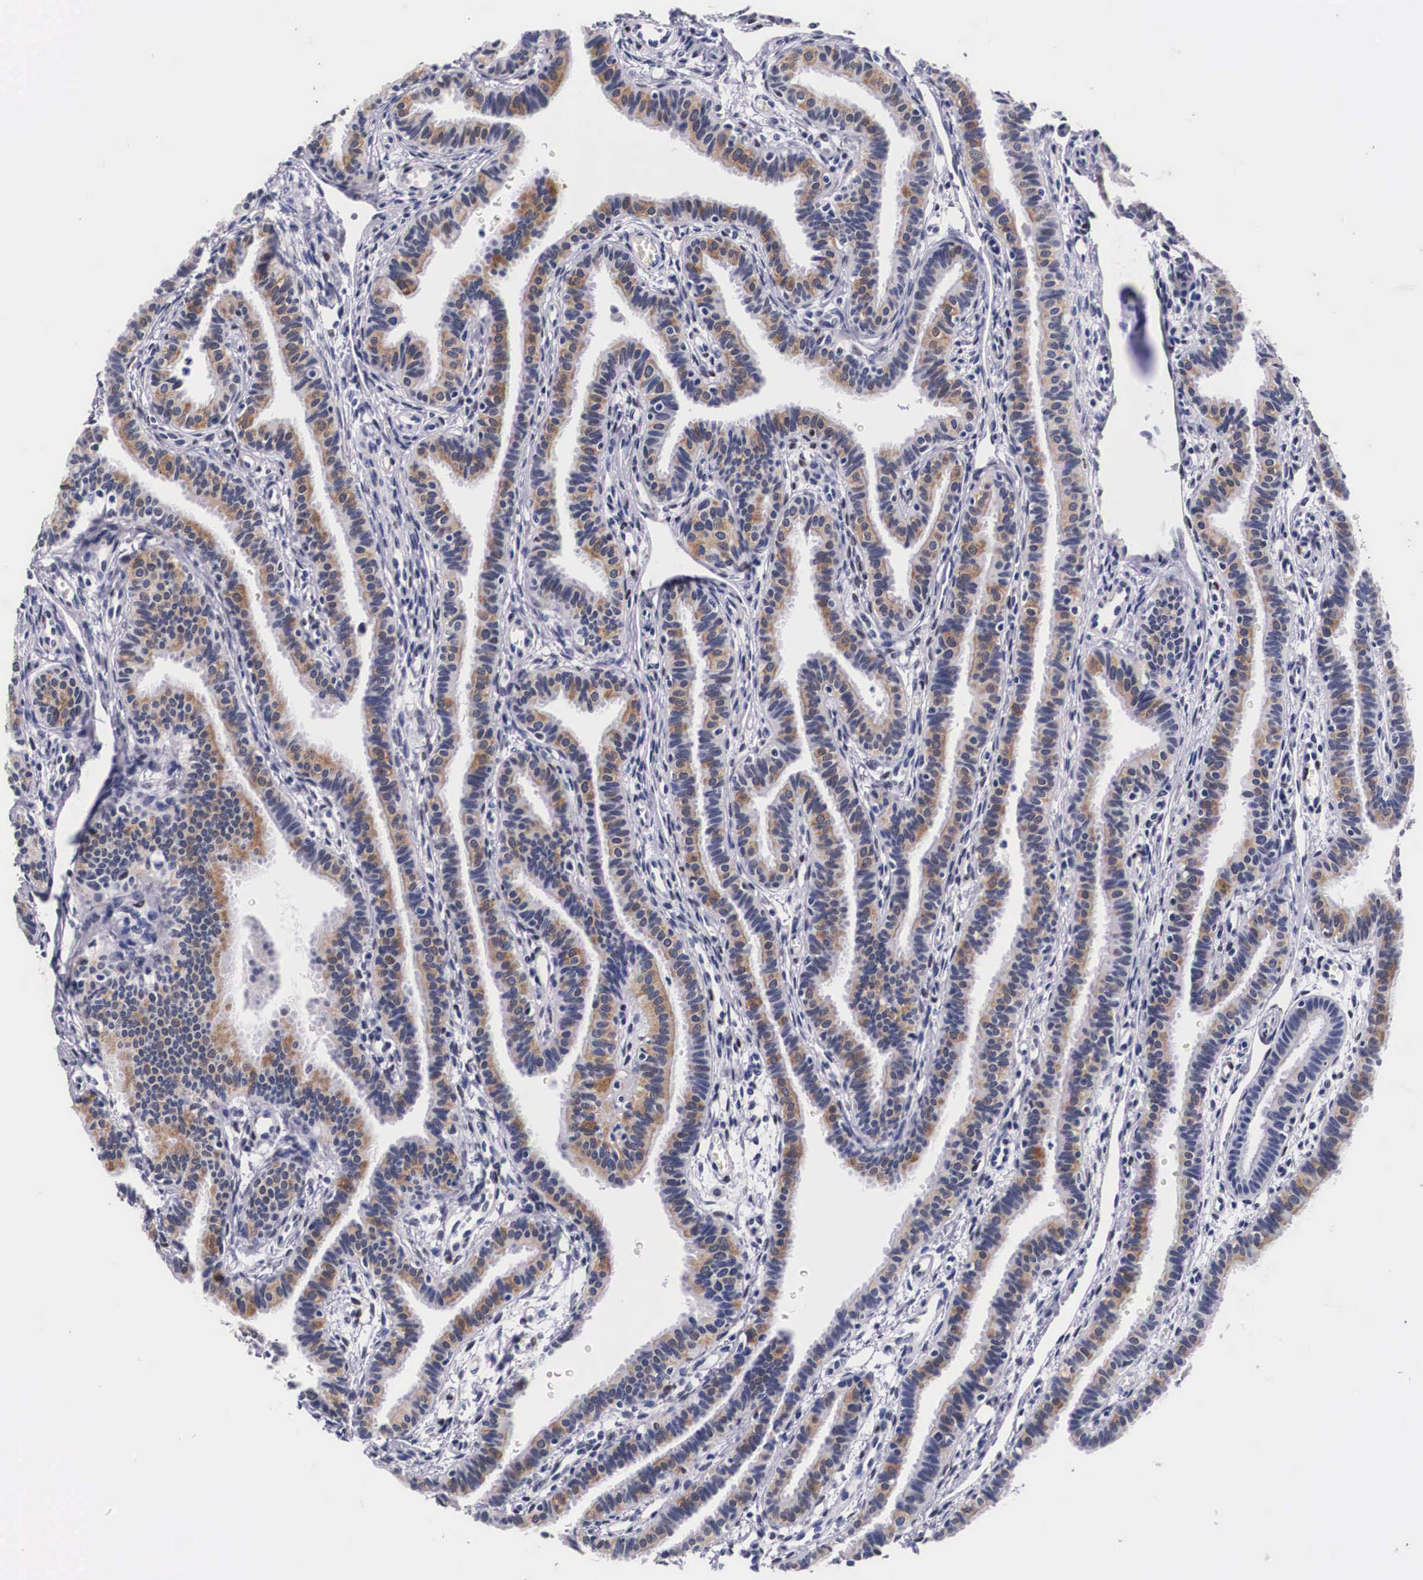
{"staining": {"intensity": "moderate", "quantity": ">75%", "location": "cytoplasmic/membranous,nuclear"}, "tissue": "fallopian tube", "cell_type": "Glandular cells", "image_type": "normal", "snomed": [{"axis": "morphology", "description": "Normal tissue, NOS"}, {"axis": "topography", "description": "Fallopian tube"}], "caption": "This is a histology image of IHC staining of normal fallopian tube, which shows moderate positivity in the cytoplasmic/membranous,nuclear of glandular cells.", "gene": "KHDRBS3", "patient": {"sex": "female", "age": 32}}